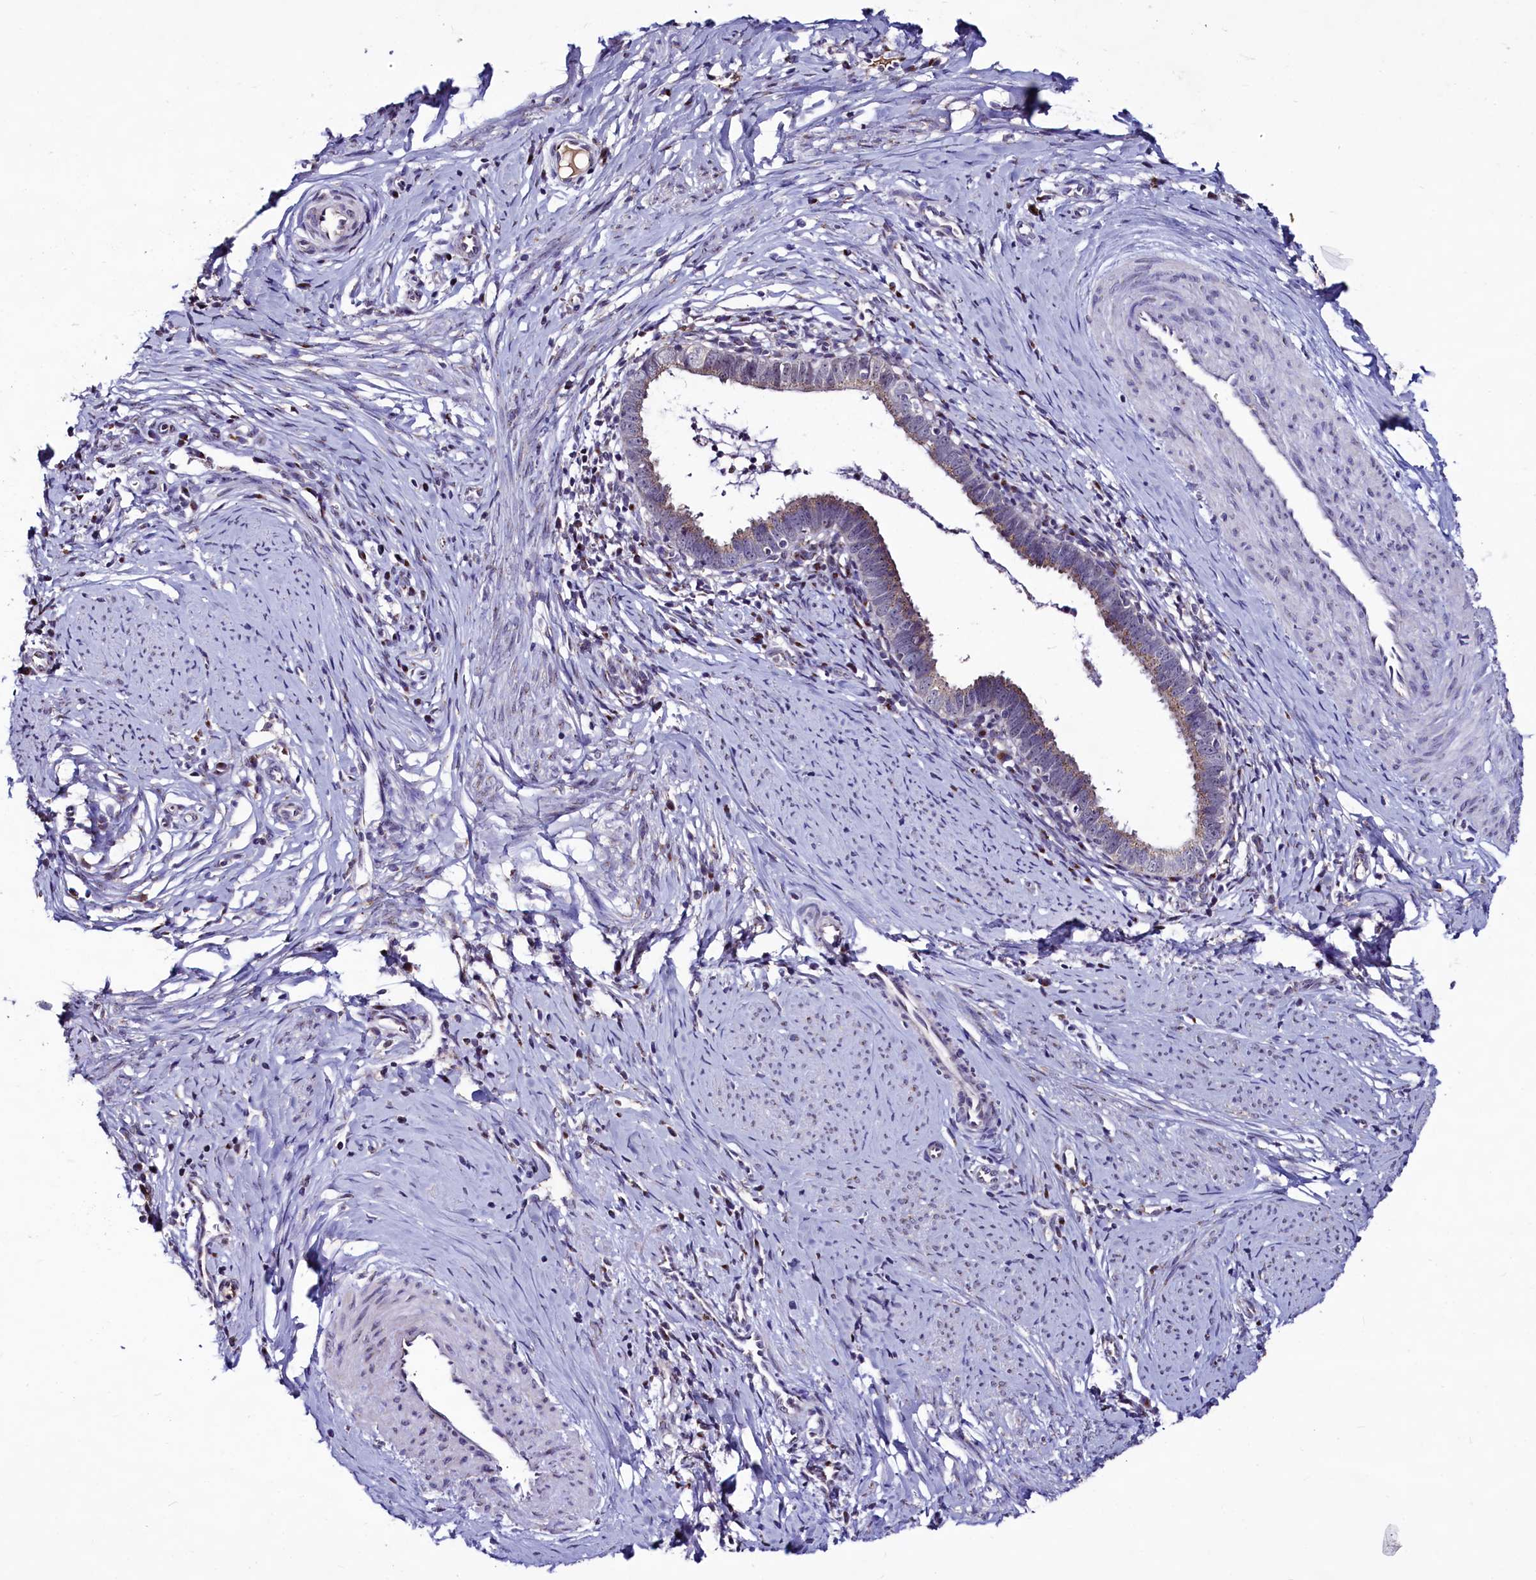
{"staining": {"intensity": "weak", "quantity": ">75%", "location": "cytoplasmic/membranous"}, "tissue": "cervical cancer", "cell_type": "Tumor cells", "image_type": "cancer", "snomed": [{"axis": "morphology", "description": "Adenocarcinoma, NOS"}, {"axis": "topography", "description": "Cervix"}], "caption": "A photomicrograph showing weak cytoplasmic/membranous expression in approximately >75% of tumor cells in adenocarcinoma (cervical), as visualized by brown immunohistochemical staining.", "gene": "SEC24C", "patient": {"sex": "female", "age": 36}}